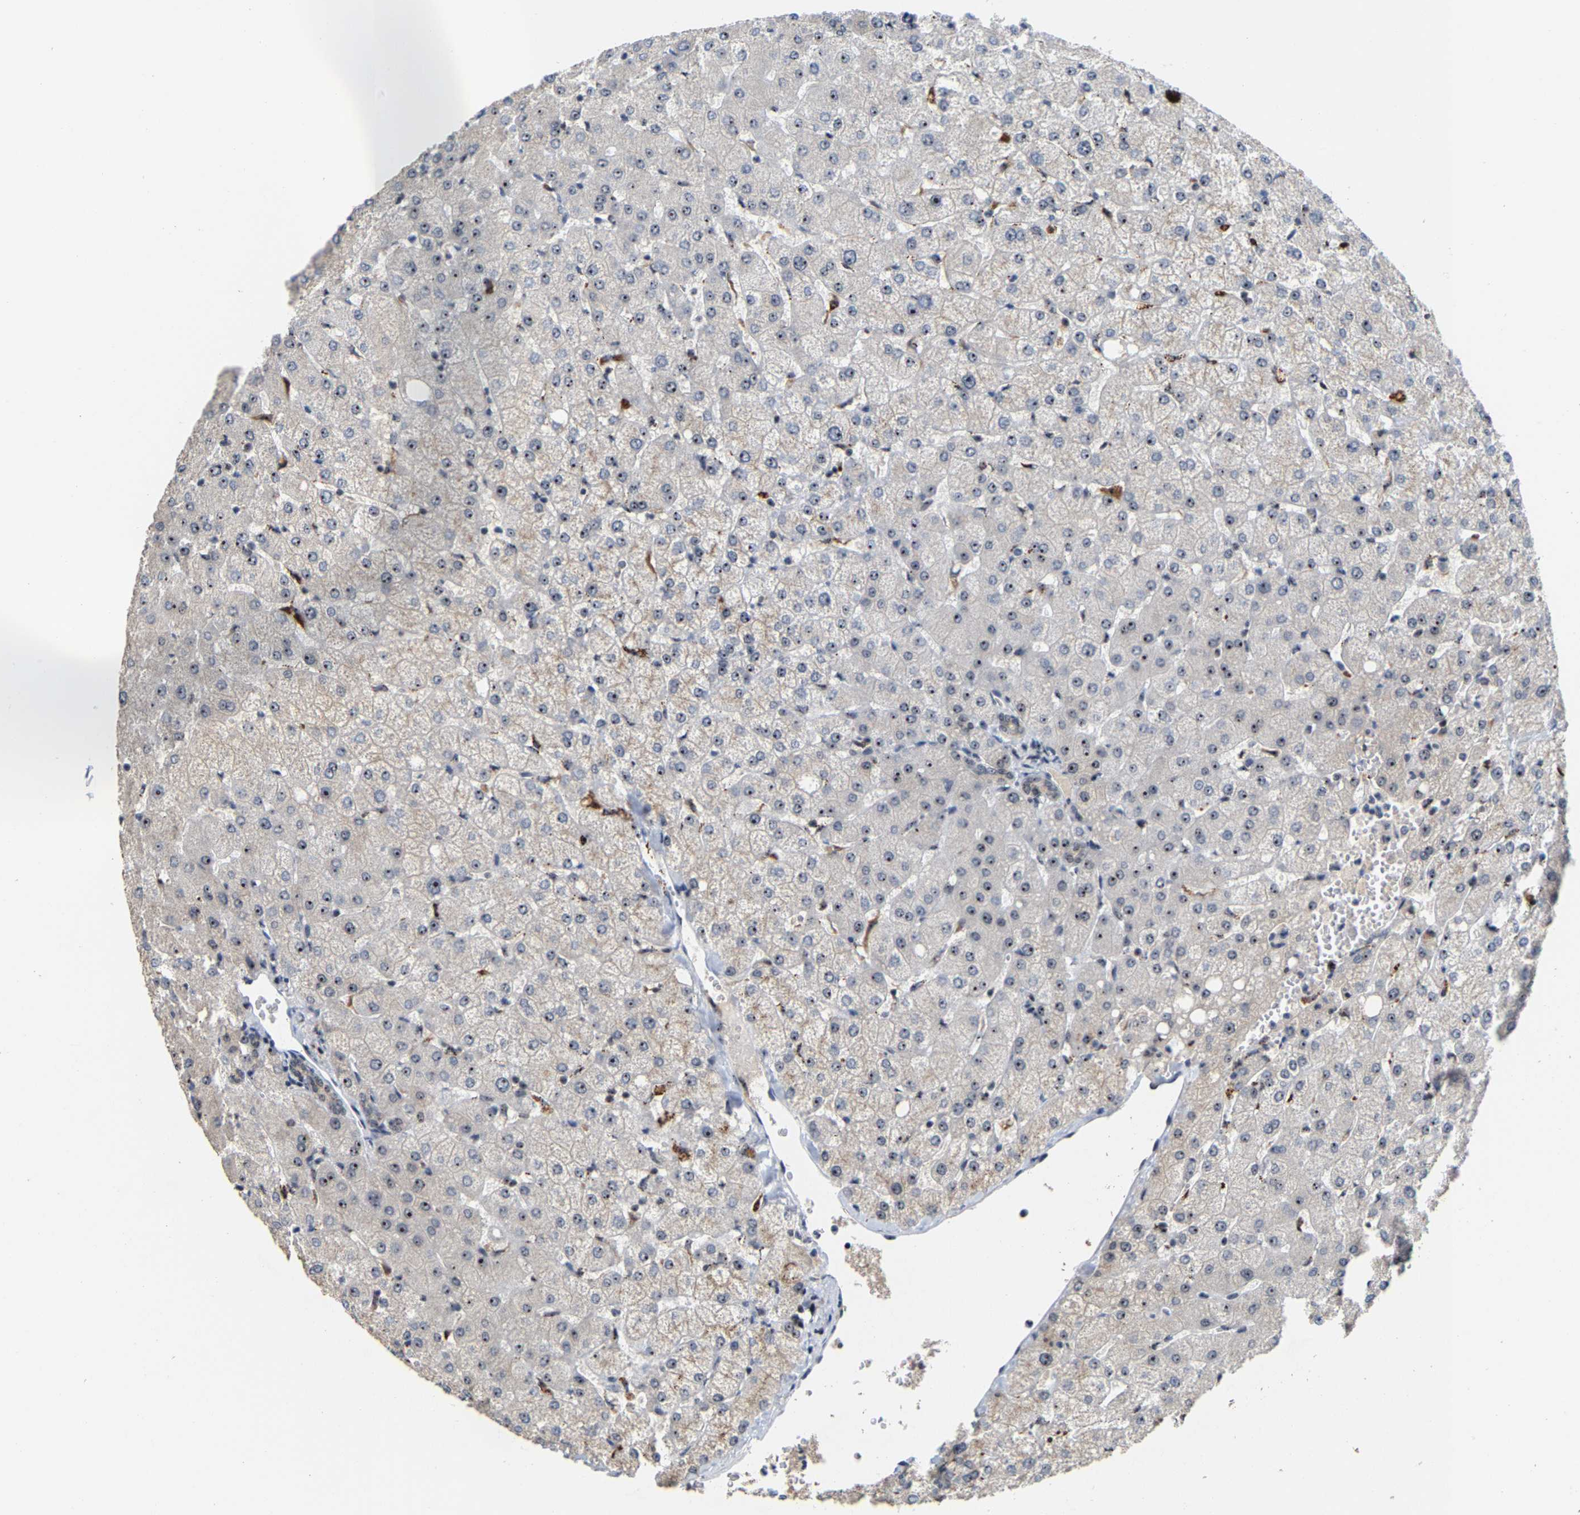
{"staining": {"intensity": "weak", "quantity": "25%-75%", "location": "nuclear"}, "tissue": "liver", "cell_type": "Cholangiocytes", "image_type": "normal", "snomed": [{"axis": "morphology", "description": "Normal tissue, NOS"}, {"axis": "topography", "description": "Liver"}], "caption": "An immunohistochemistry micrograph of unremarkable tissue is shown. Protein staining in brown highlights weak nuclear positivity in liver within cholangiocytes.", "gene": "NOP58", "patient": {"sex": "female", "age": 54}}